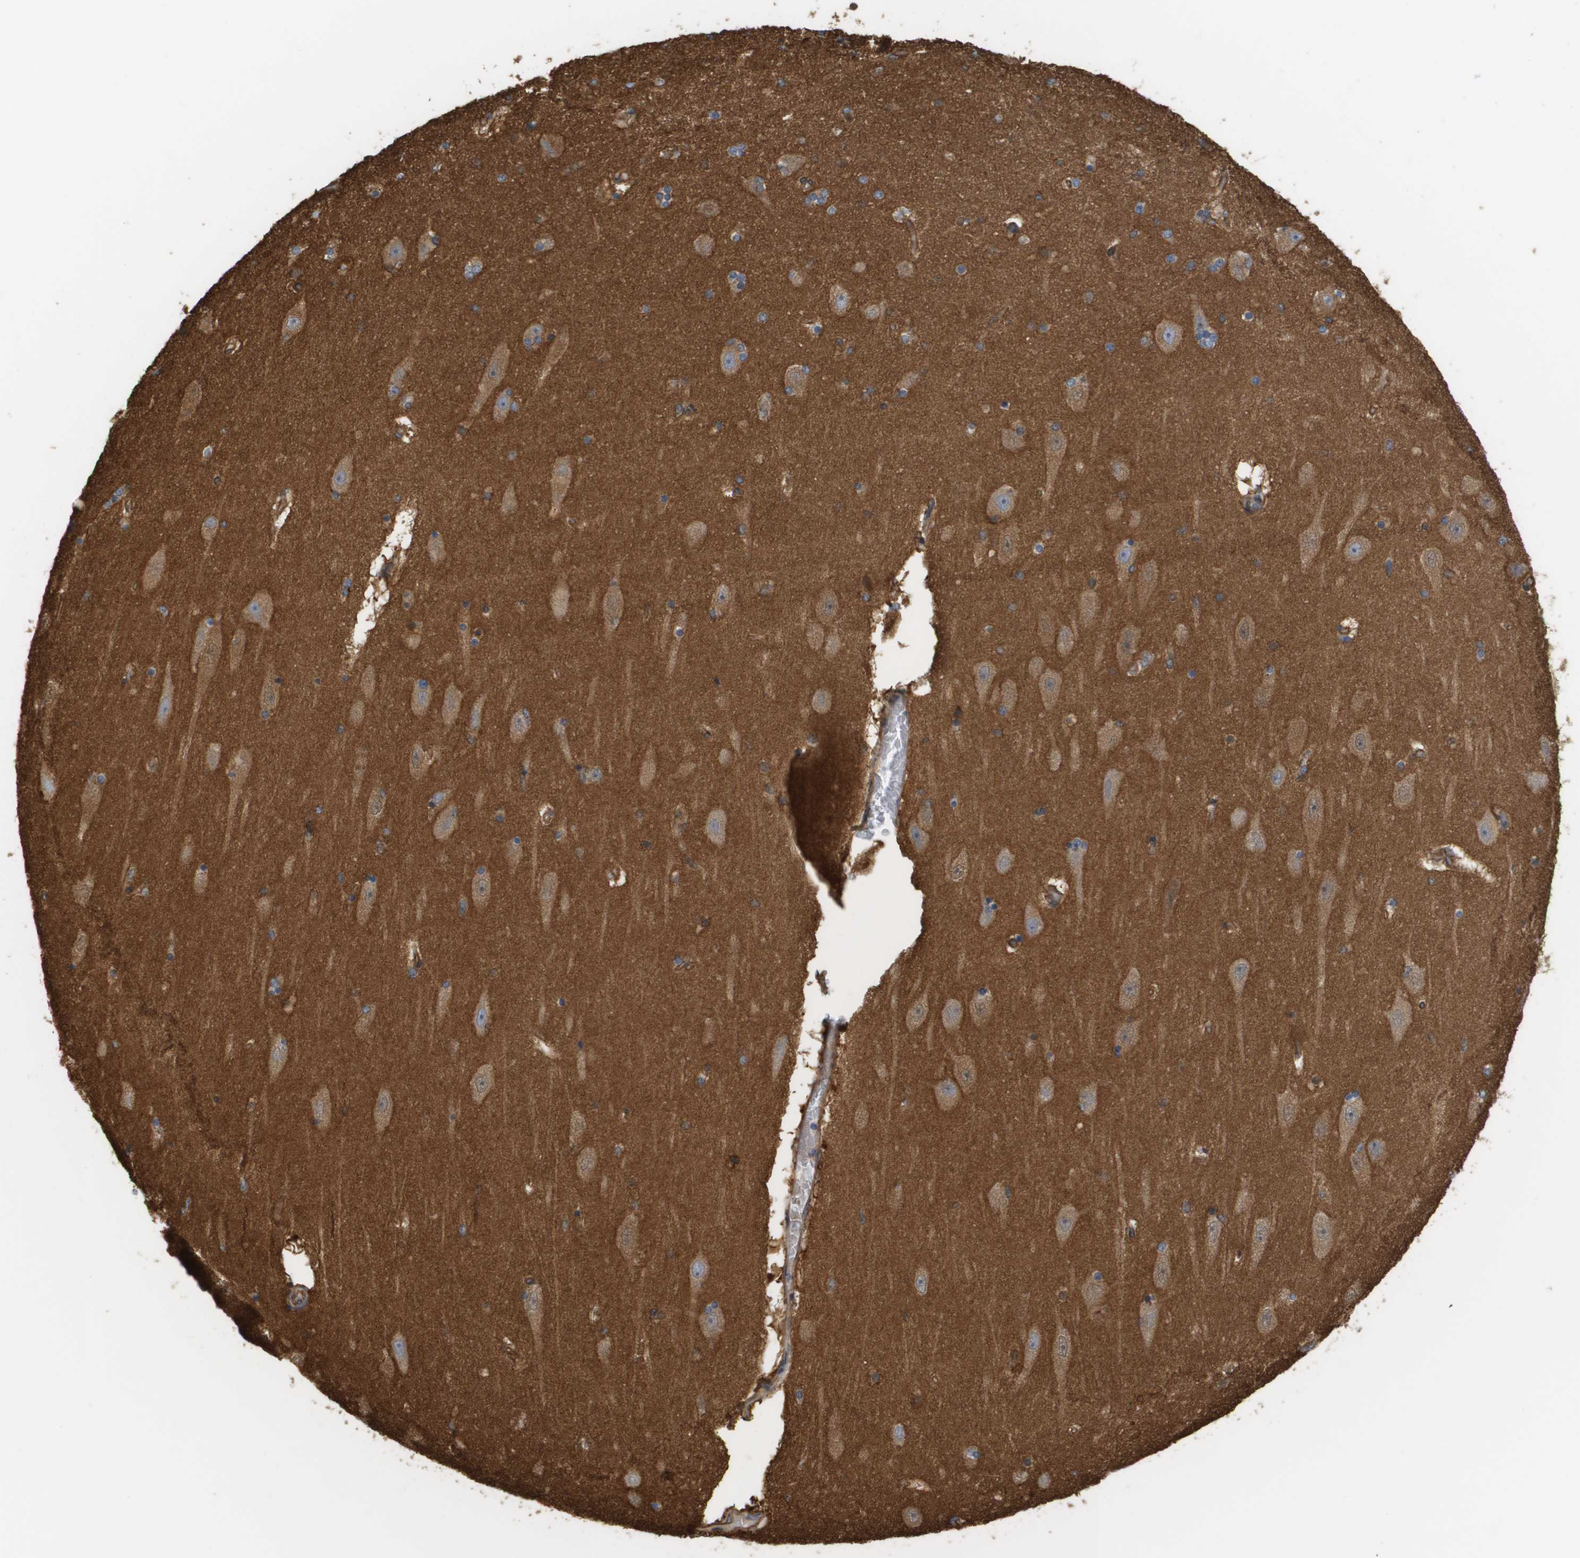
{"staining": {"intensity": "weak", "quantity": "25%-75%", "location": "cytoplasmic/membranous"}, "tissue": "hippocampus", "cell_type": "Glial cells", "image_type": "normal", "snomed": [{"axis": "morphology", "description": "Normal tissue, NOS"}, {"axis": "topography", "description": "Hippocampus"}], "caption": "Approximately 25%-75% of glial cells in unremarkable human hippocampus display weak cytoplasmic/membranous protein expression as visualized by brown immunohistochemical staining.", "gene": "SGMS2", "patient": {"sex": "female", "age": 54}}